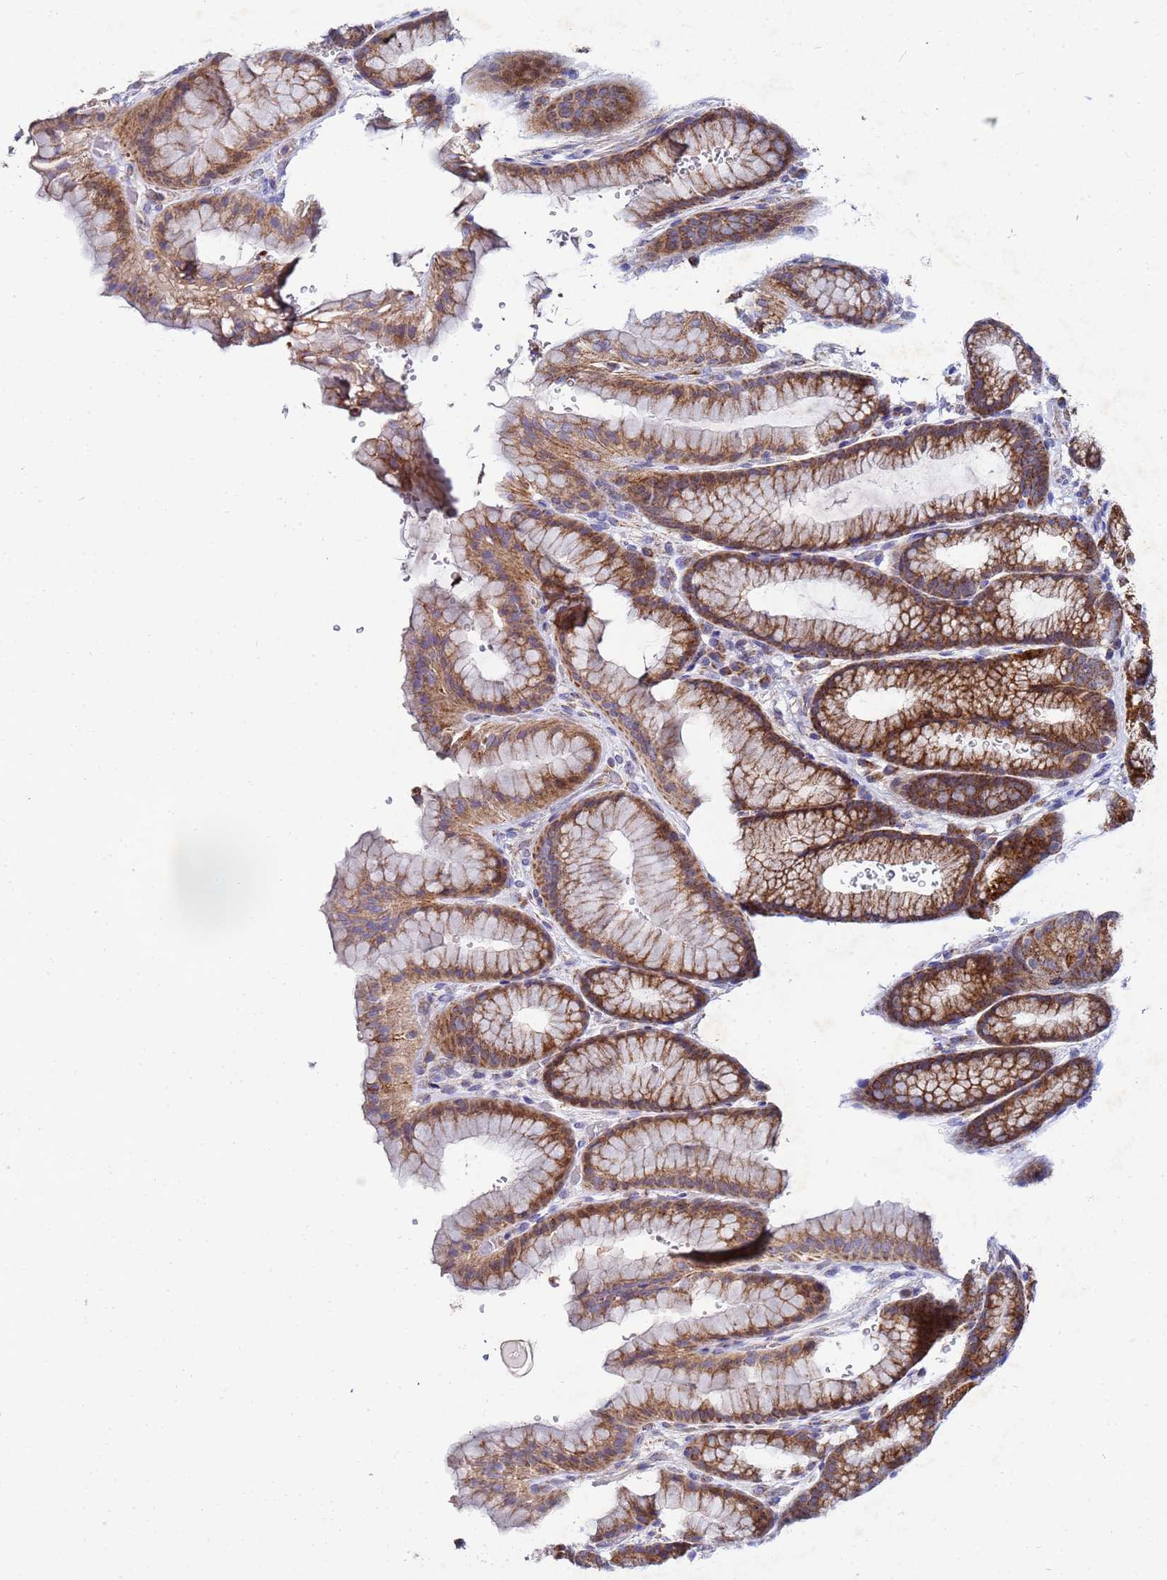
{"staining": {"intensity": "strong", "quantity": ">75%", "location": "cytoplasmic/membranous"}, "tissue": "stomach", "cell_type": "Glandular cells", "image_type": "normal", "snomed": [{"axis": "morphology", "description": "Normal tissue, NOS"}, {"axis": "morphology", "description": "Adenocarcinoma, NOS"}, {"axis": "topography", "description": "Stomach"}], "caption": "Immunohistochemistry (IHC) of normal human stomach displays high levels of strong cytoplasmic/membranous expression in about >75% of glandular cells.", "gene": "FAHD2A", "patient": {"sex": "male", "age": 57}}